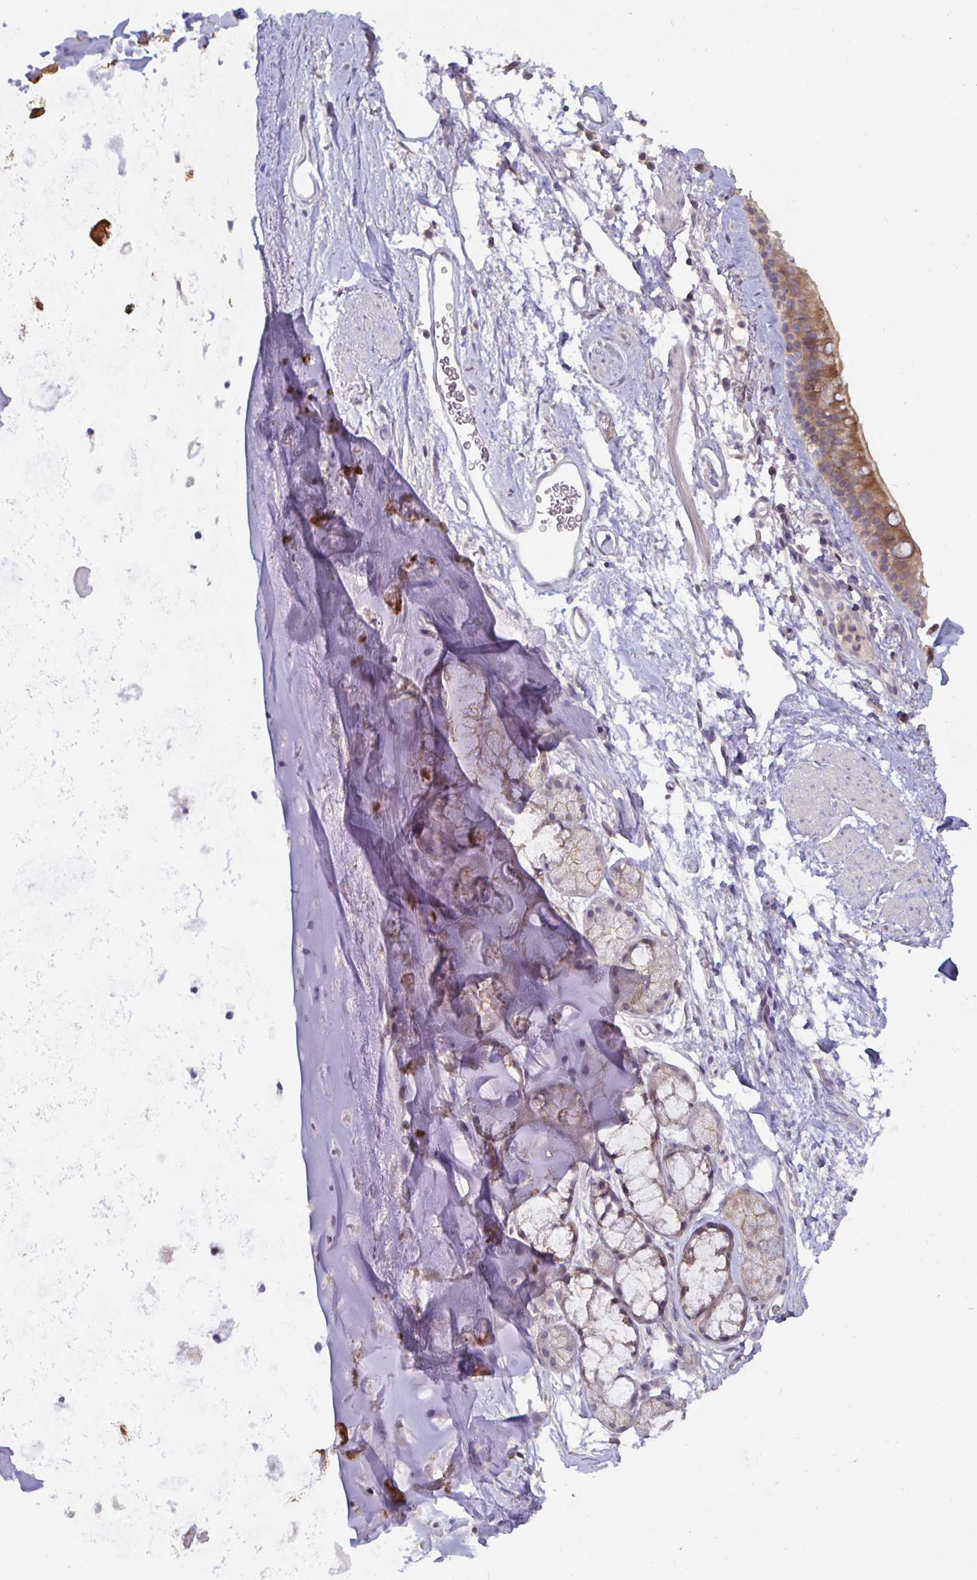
{"staining": {"intensity": "negative", "quantity": "none", "location": "none"}, "tissue": "adipose tissue", "cell_type": "Adipocytes", "image_type": "normal", "snomed": [{"axis": "morphology", "description": "Normal tissue, NOS"}, {"axis": "topography", "description": "Lymph node"}, {"axis": "topography", "description": "Cartilage tissue"}, {"axis": "topography", "description": "Bronchus"}], "caption": "Normal adipose tissue was stained to show a protein in brown. There is no significant positivity in adipocytes.", "gene": "GSTM1", "patient": {"sex": "female", "age": 70}}